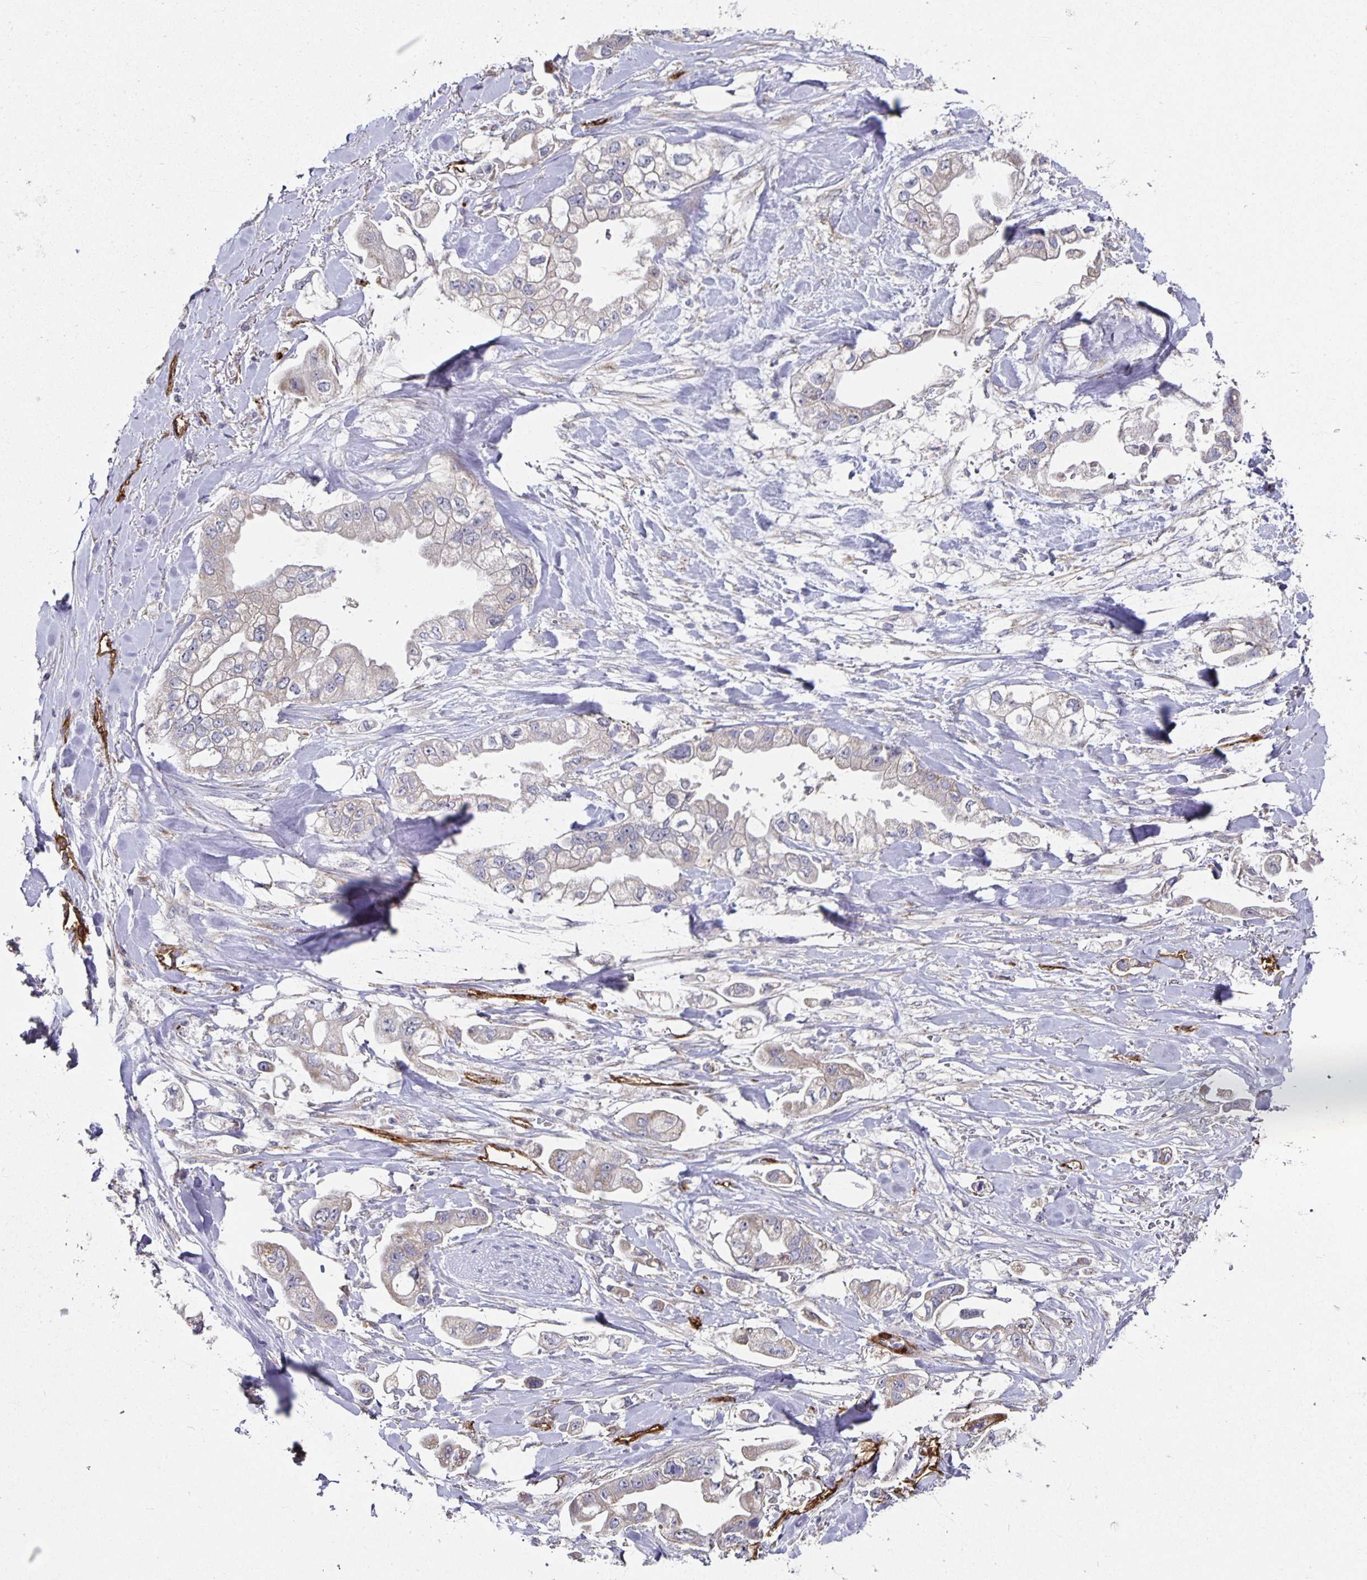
{"staining": {"intensity": "negative", "quantity": "none", "location": "none"}, "tissue": "stomach cancer", "cell_type": "Tumor cells", "image_type": "cancer", "snomed": [{"axis": "morphology", "description": "Adenocarcinoma, NOS"}, {"axis": "topography", "description": "Stomach"}], "caption": "High magnification brightfield microscopy of adenocarcinoma (stomach) stained with DAB (3,3'-diaminobenzidine) (brown) and counterstained with hematoxylin (blue): tumor cells show no significant expression. (IHC, brightfield microscopy, high magnification).", "gene": "PODXL", "patient": {"sex": "male", "age": 62}}